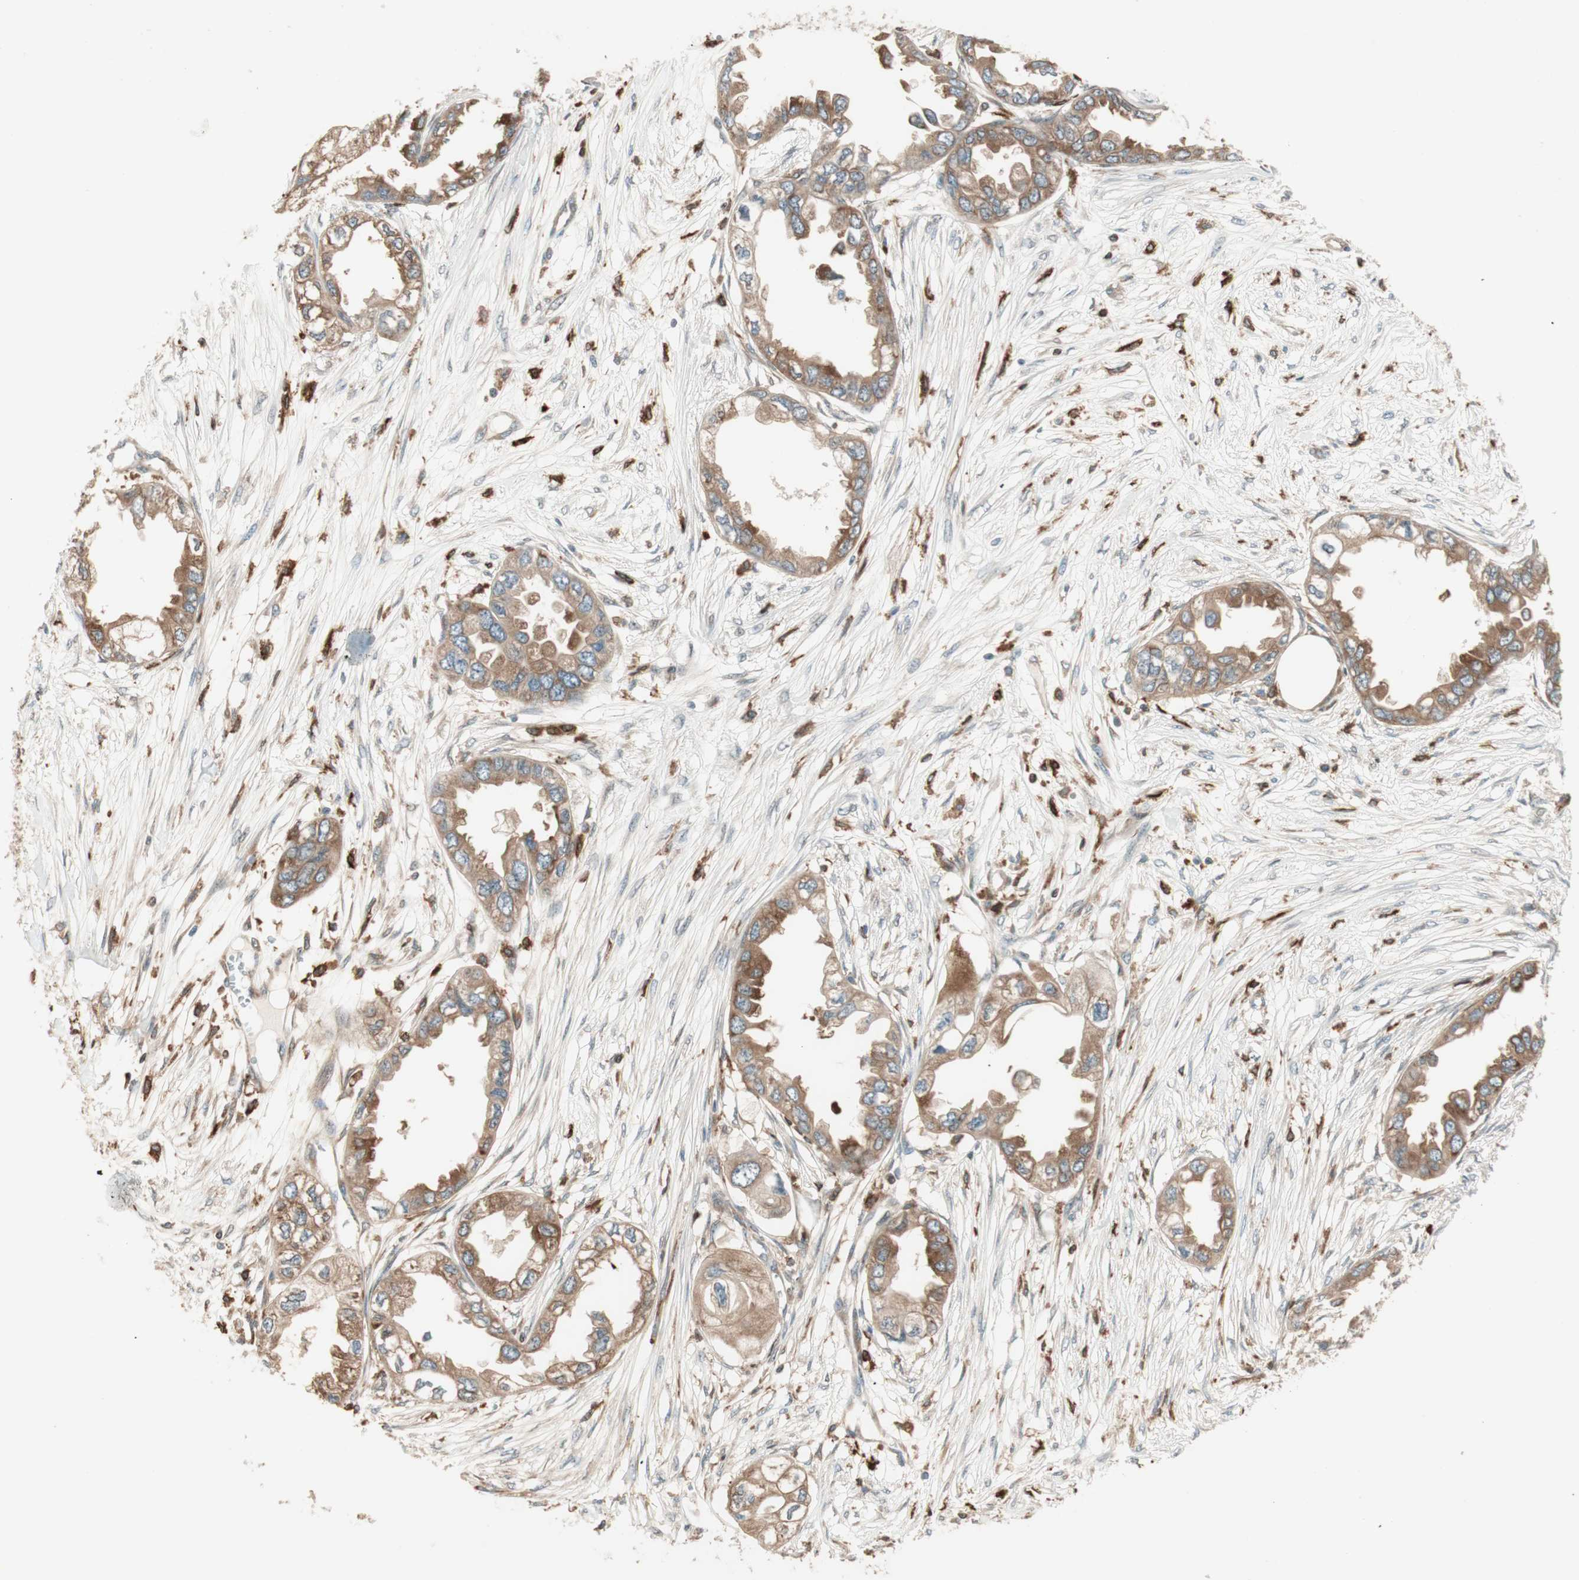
{"staining": {"intensity": "moderate", "quantity": ">75%", "location": "cytoplasmic/membranous"}, "tissue": "endometrial cancer", "cell_type": "Tumor cells", "image_type": "cancer", "snomed": [{"axis": "morphology", "description": "Adenocarcinoma, NOS"}, {"axis": "topography", "description": "Endometrium"}], "caption": "Adenocarcinoma (endometrial) stained for a protein (brown) demonstrates moderate cytoplasmic/membranous positive positivity in about >75% of tumor cells.", "gene": "BIN1", "patient": {"sex": "female", "age": 67}}